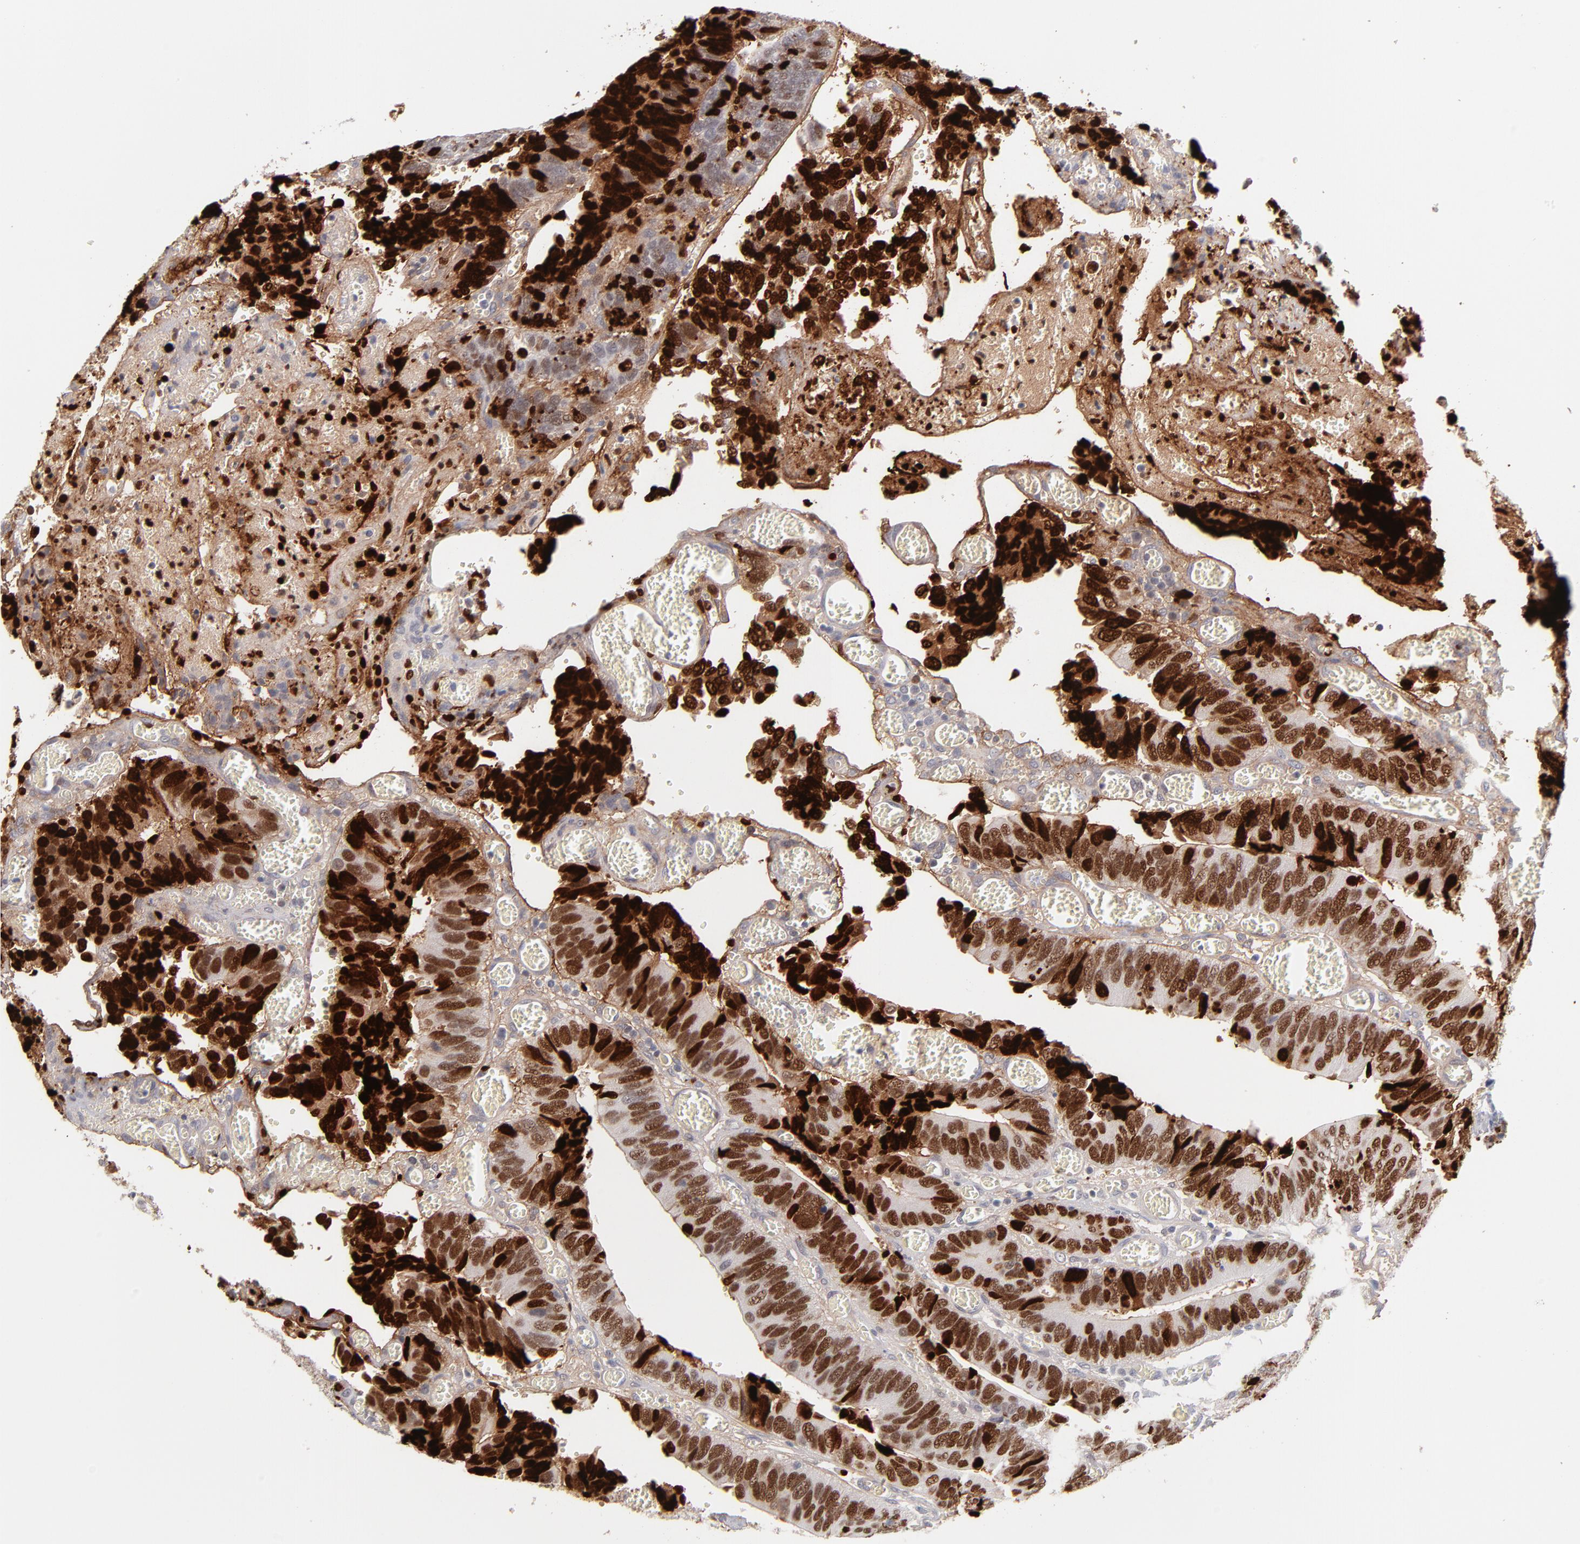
{"staining": {"intensity": "strong", "quantity": ">75%", "location": "nuclear"}, "tissue": "colorectal cancer", "cell_type": "Tumor cells", "image_type": "cancer", "snomed": [{"axis": "morphology", "description": "Adenocarcinoma, NOS"}, {"axis": "topography", "description": "Colon"}], "caption": "A photomicrograph showing strong nuclear positivity in approximately >75% of tumor cells in colorectal cancer (adenocarcinoma), as visualized by brown immunohistochemical staining.", "gene": "PARP1", "patient": {"sex": "male", "age": 72}}